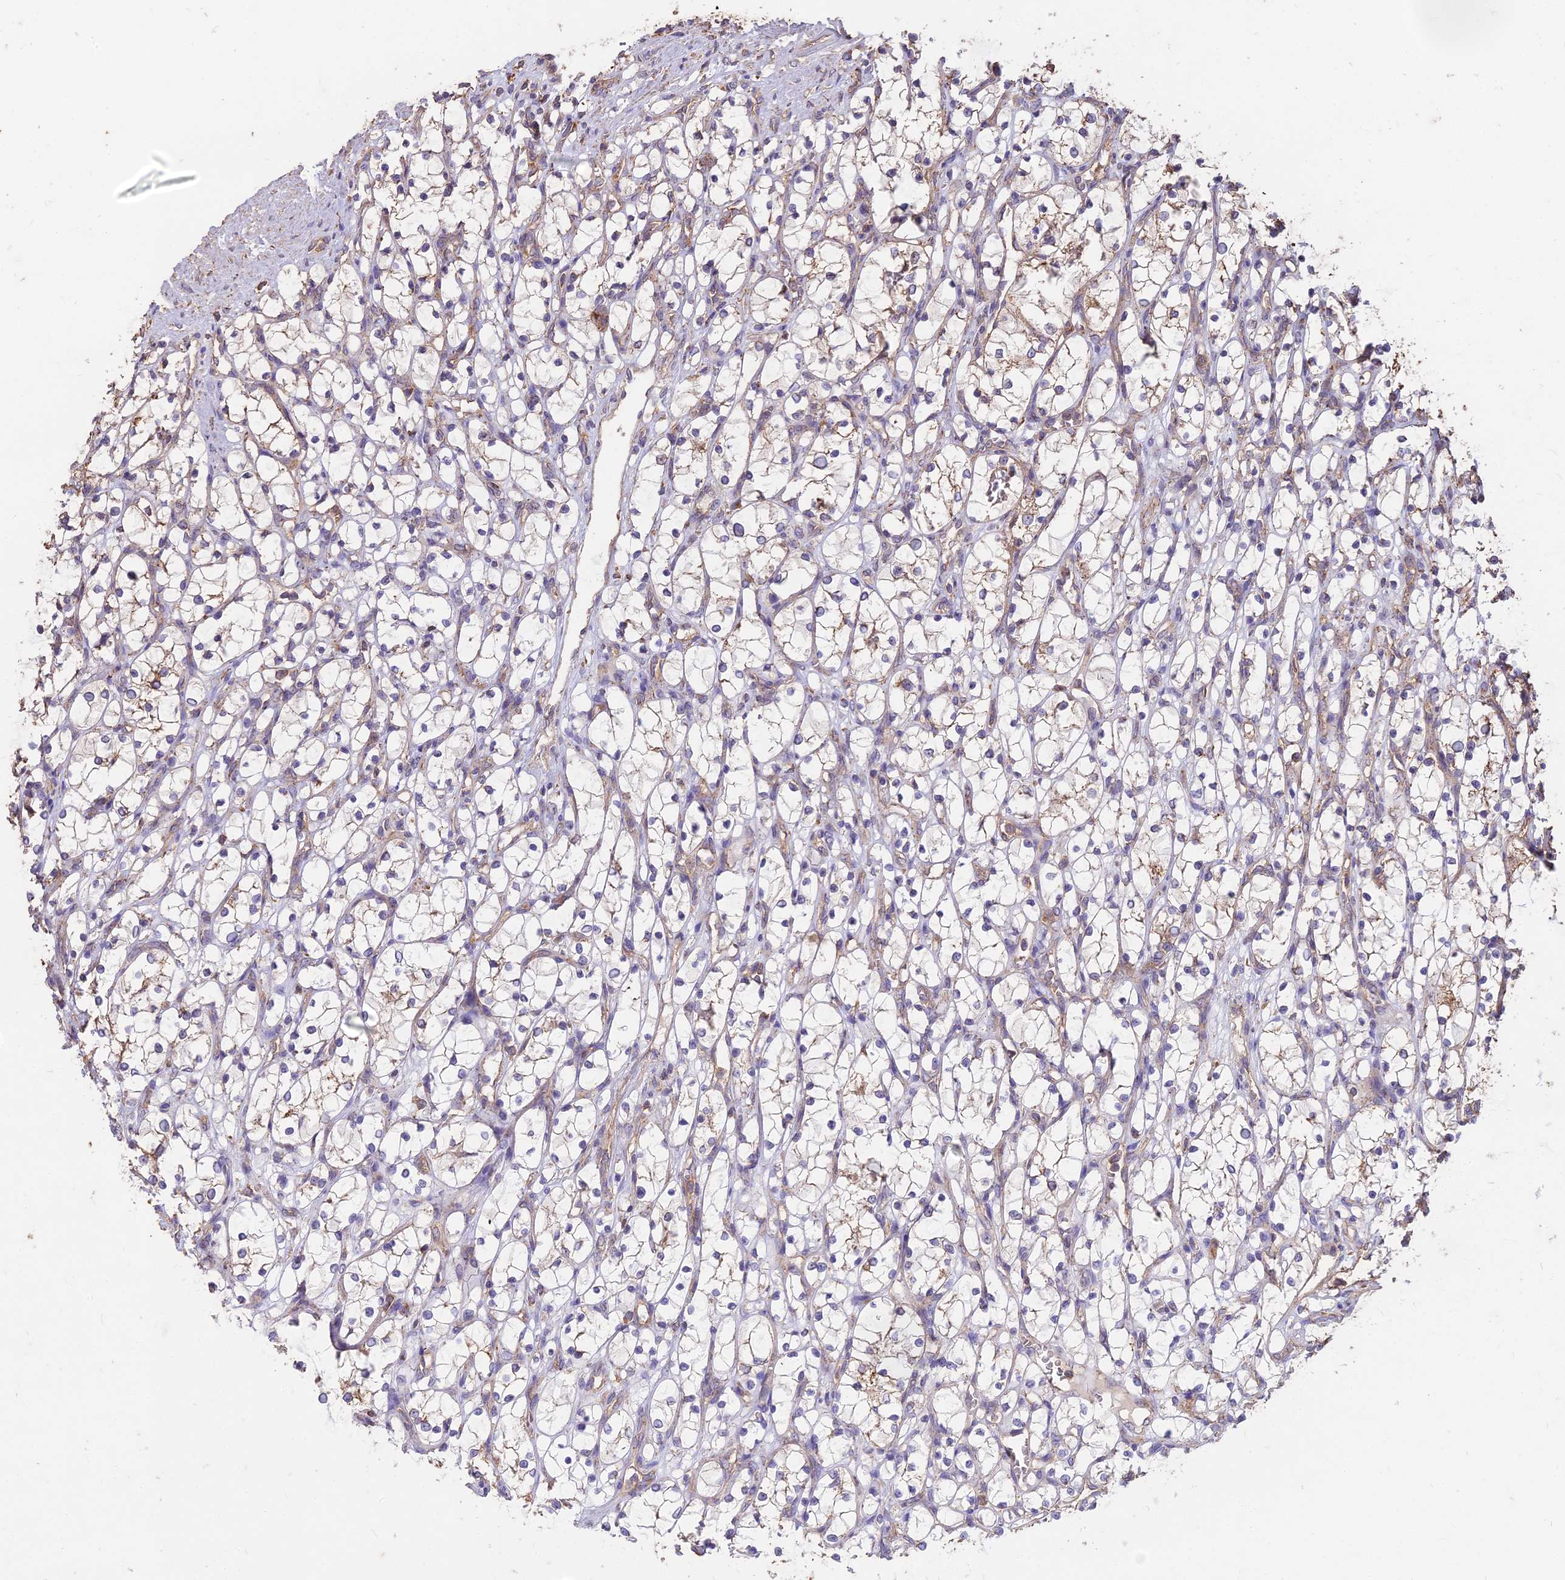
{"staining": {"intensity": "moderate", "quantity": "<25%", "location": "cytoplasmic/membranous"}, "tissue": "renal cancer", "cell_type": "Tumor cells", "image_type": "cancer", "snomed": [{"axis": "morphology", "description": "Adenocarcinoma, NOS"}, {"axis": "topography", "description": "Kidney"}], "caption": "High-power microscopy captured an immunohistochemistry image of adenocarcinoma (renal), revealing moderate cytoplasmic/membranous expression in approximately <25% of tumor cells.", "gene": "CEMIP2", "patient": {"sex": "female", "age": 69}}